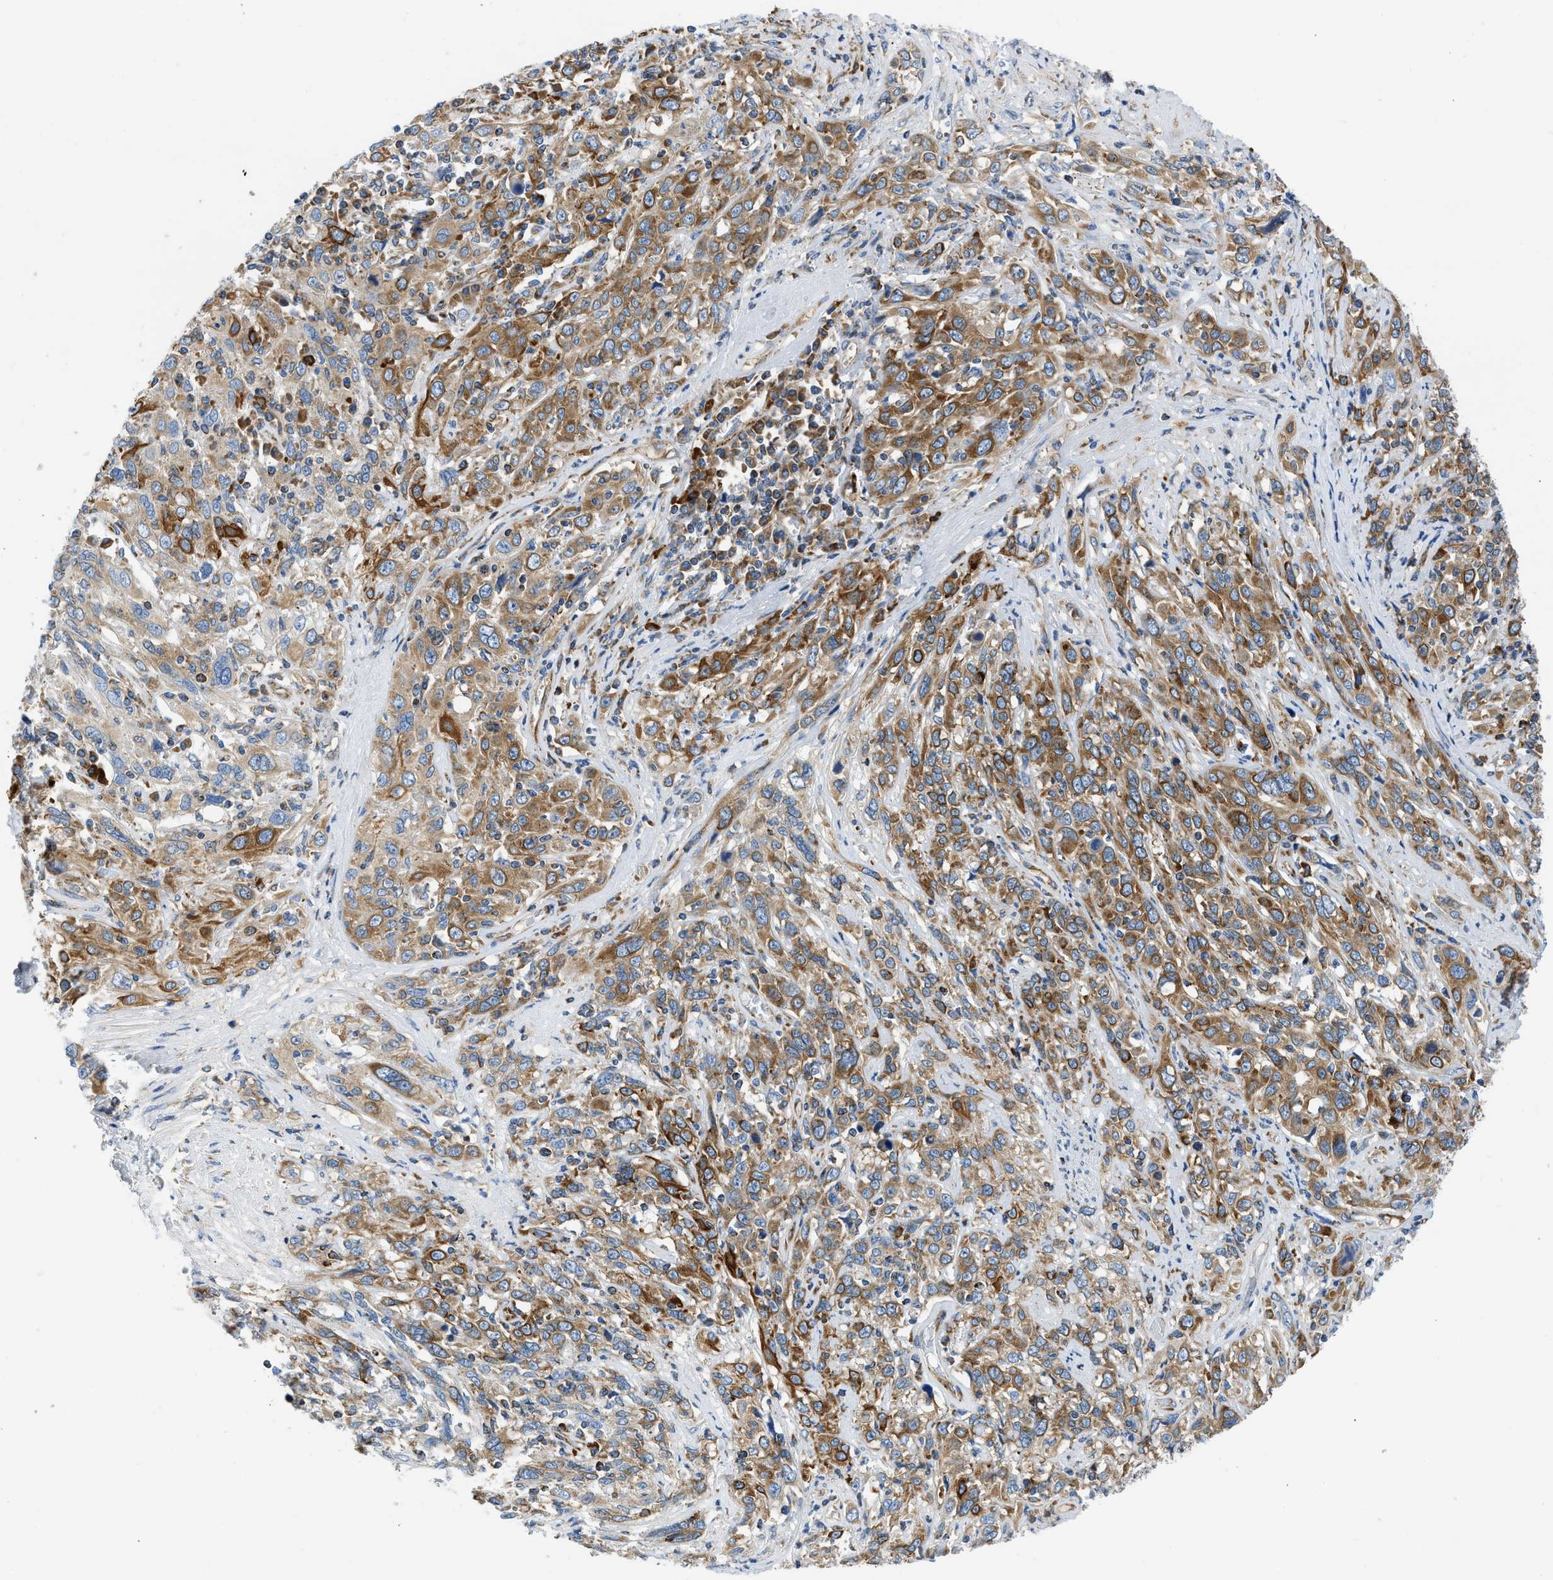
{"staining": {"intensity": "moderate", "quantity": ">75%", "location": "cytoplasmic/membranous"}, "tissue": "cervical cancer", "cell_type": "Tumor cells", "image_type": "cancer", "snomed": [{"axis": "morphology", "description": "Squamous cell carcinoma, NOS"}, {"axis": "topography", "description": "Cervix"}], "caption": "A medium amount of moderate cytoplasmic/membranous staining is appreciated in about >75% of tumor cells in cervical cancer (squamous cell carcinoma) tissue.", "gene": "CAMKK2", "patient": {"sex": "female", "age": 46}}